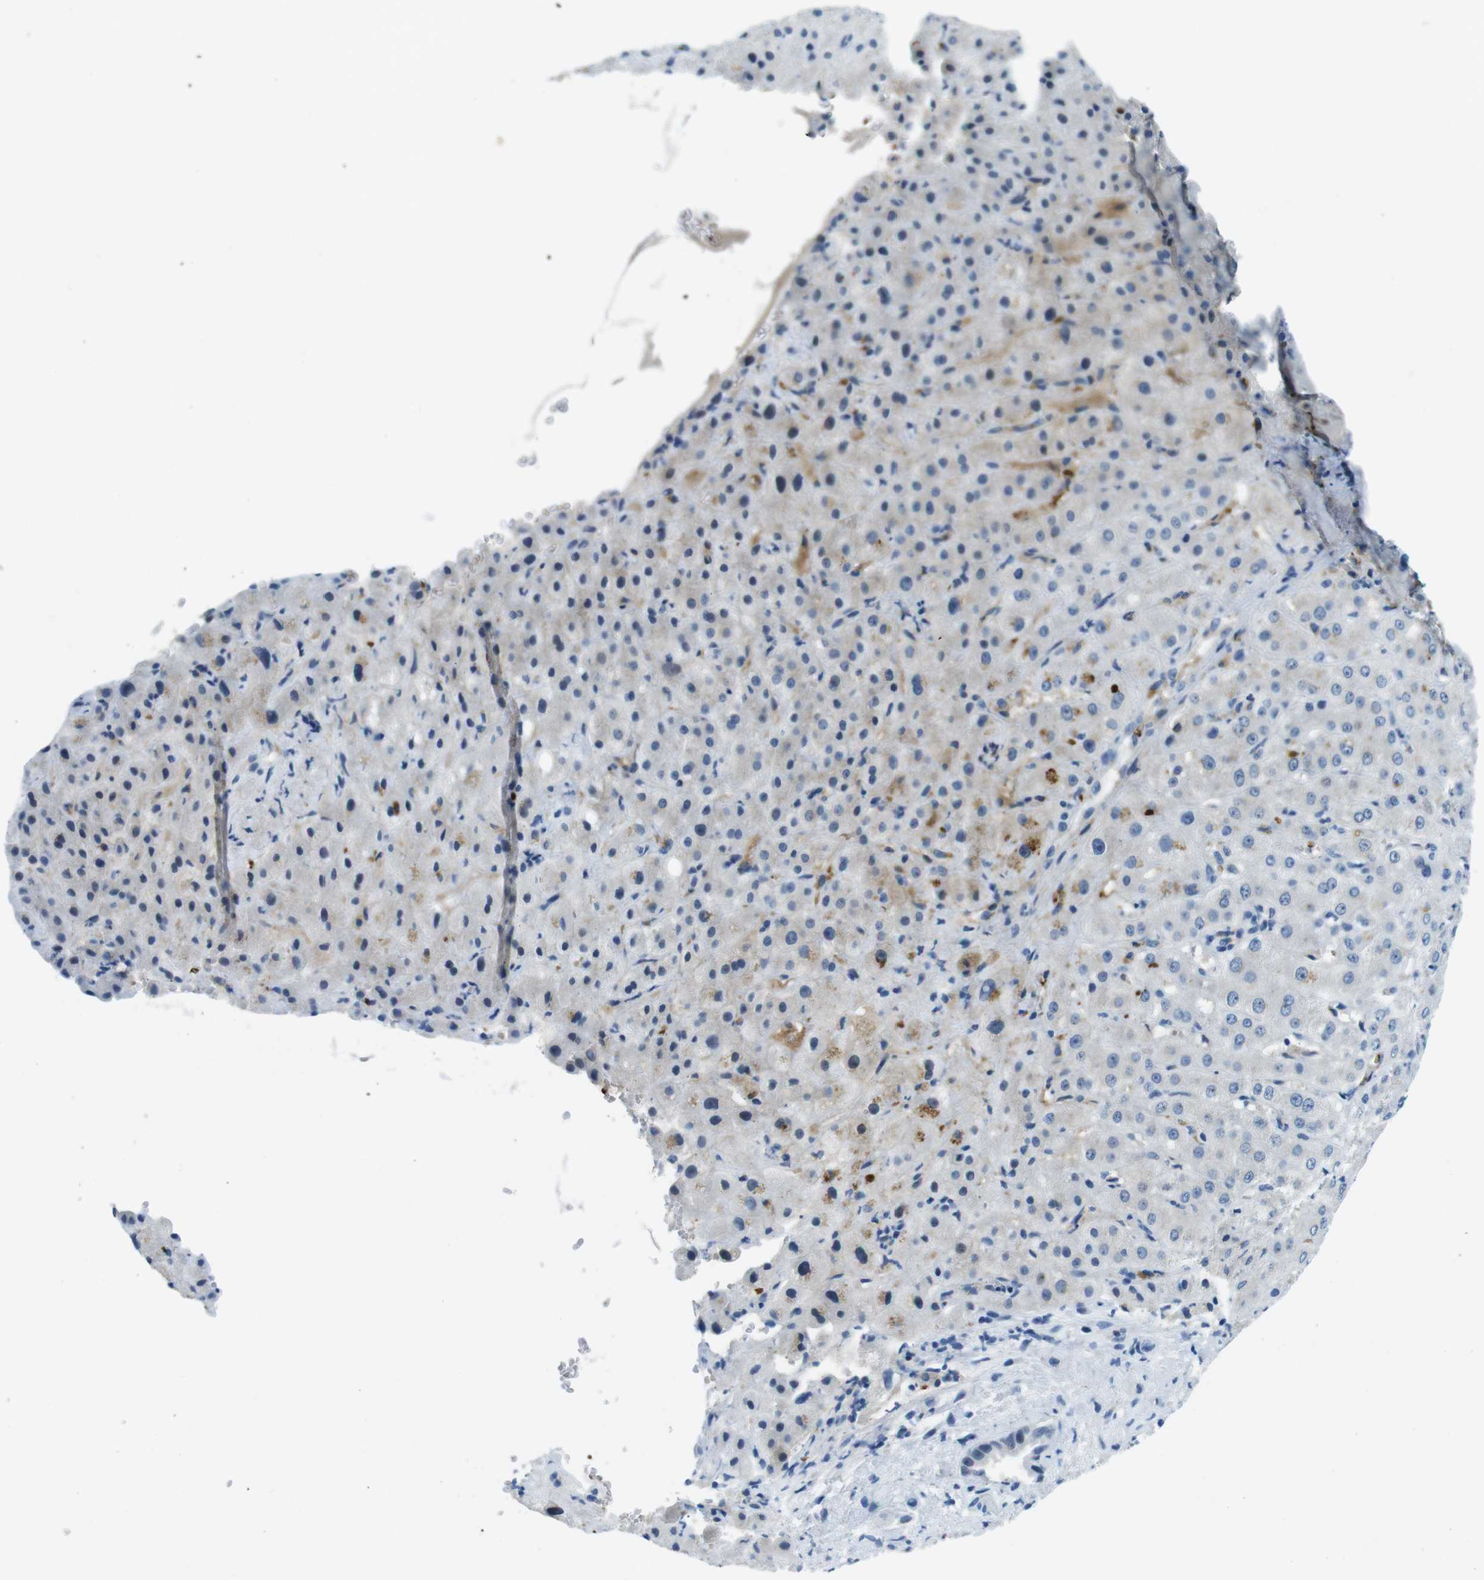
{"staining": {"intensity": "weak", "quantity": "<25%", "location": "cytoplasmic/membranous"}, "tissue": "liver cancer", "cell_type": "Tumor cells", "image_type": "cancer", "snomed": [{"axis": "morphology", "description": "Cholangiocarcinoma"}, {"axis": "topography", "description": "Liver"}], "caption": "Tumor cells are negative for protein expression in human liver cholangiocarcinoma.", "gene": "TFAP2C", "patient": {"sex": "female", "age": 65}}